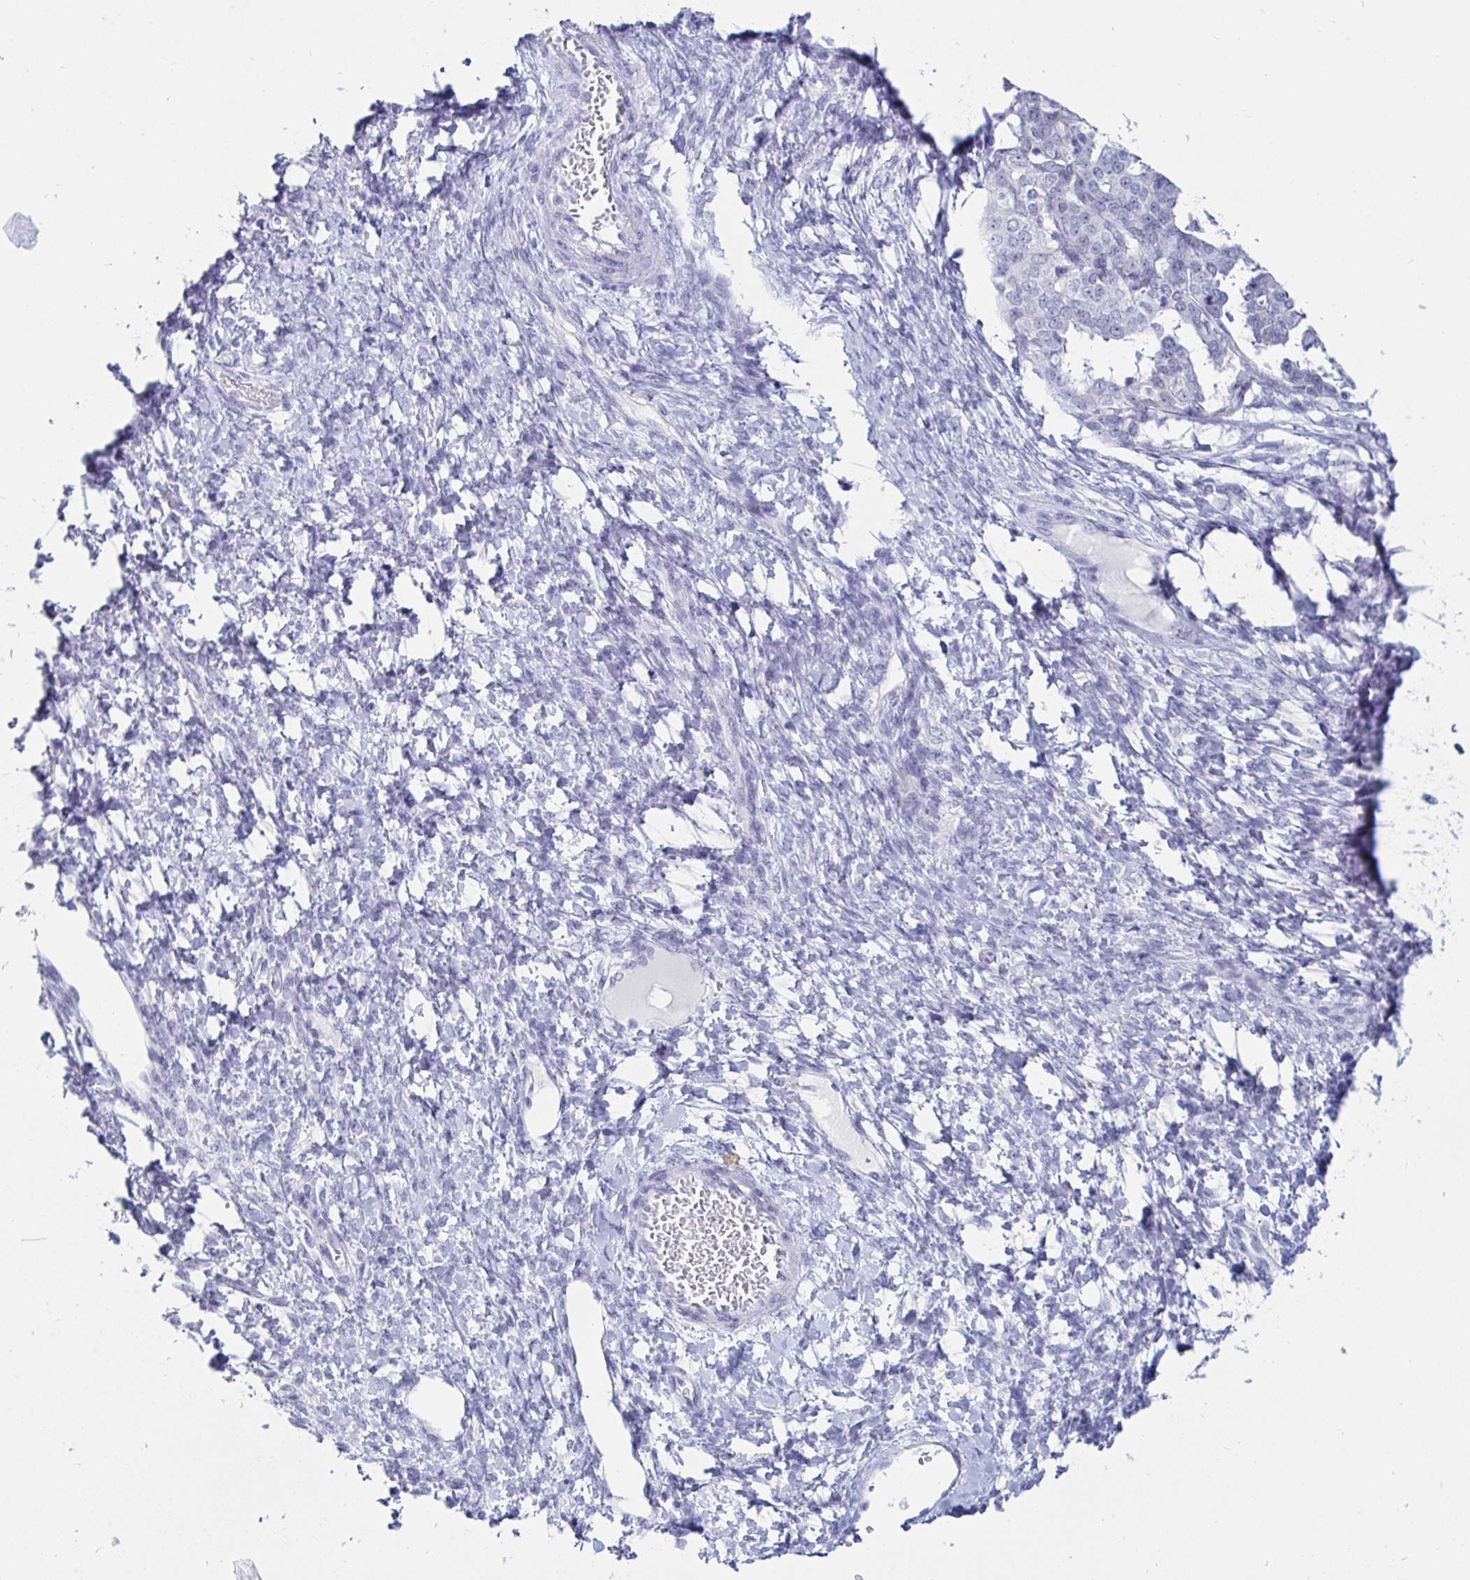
{"staining": {"intensity": "negative", "quantity": "none", "location": "none"}, "tissue": "ovarian cancer", "cell_type": "Tumor cells", "image_type": "cancer", "snomed": [{"axis": "morphology", "description": "Cystadenocarcinoma, serous, NOS"}, {"axis": "topography", "description": "Ovary"}], "caption": "High power microscopy histopathology image of an immunohistochemistry image of ovarian cancer, revealing no significant staining in tumor cells.", "gene": "OR10K1", "patient": {"sex": "female", "age": 53}}